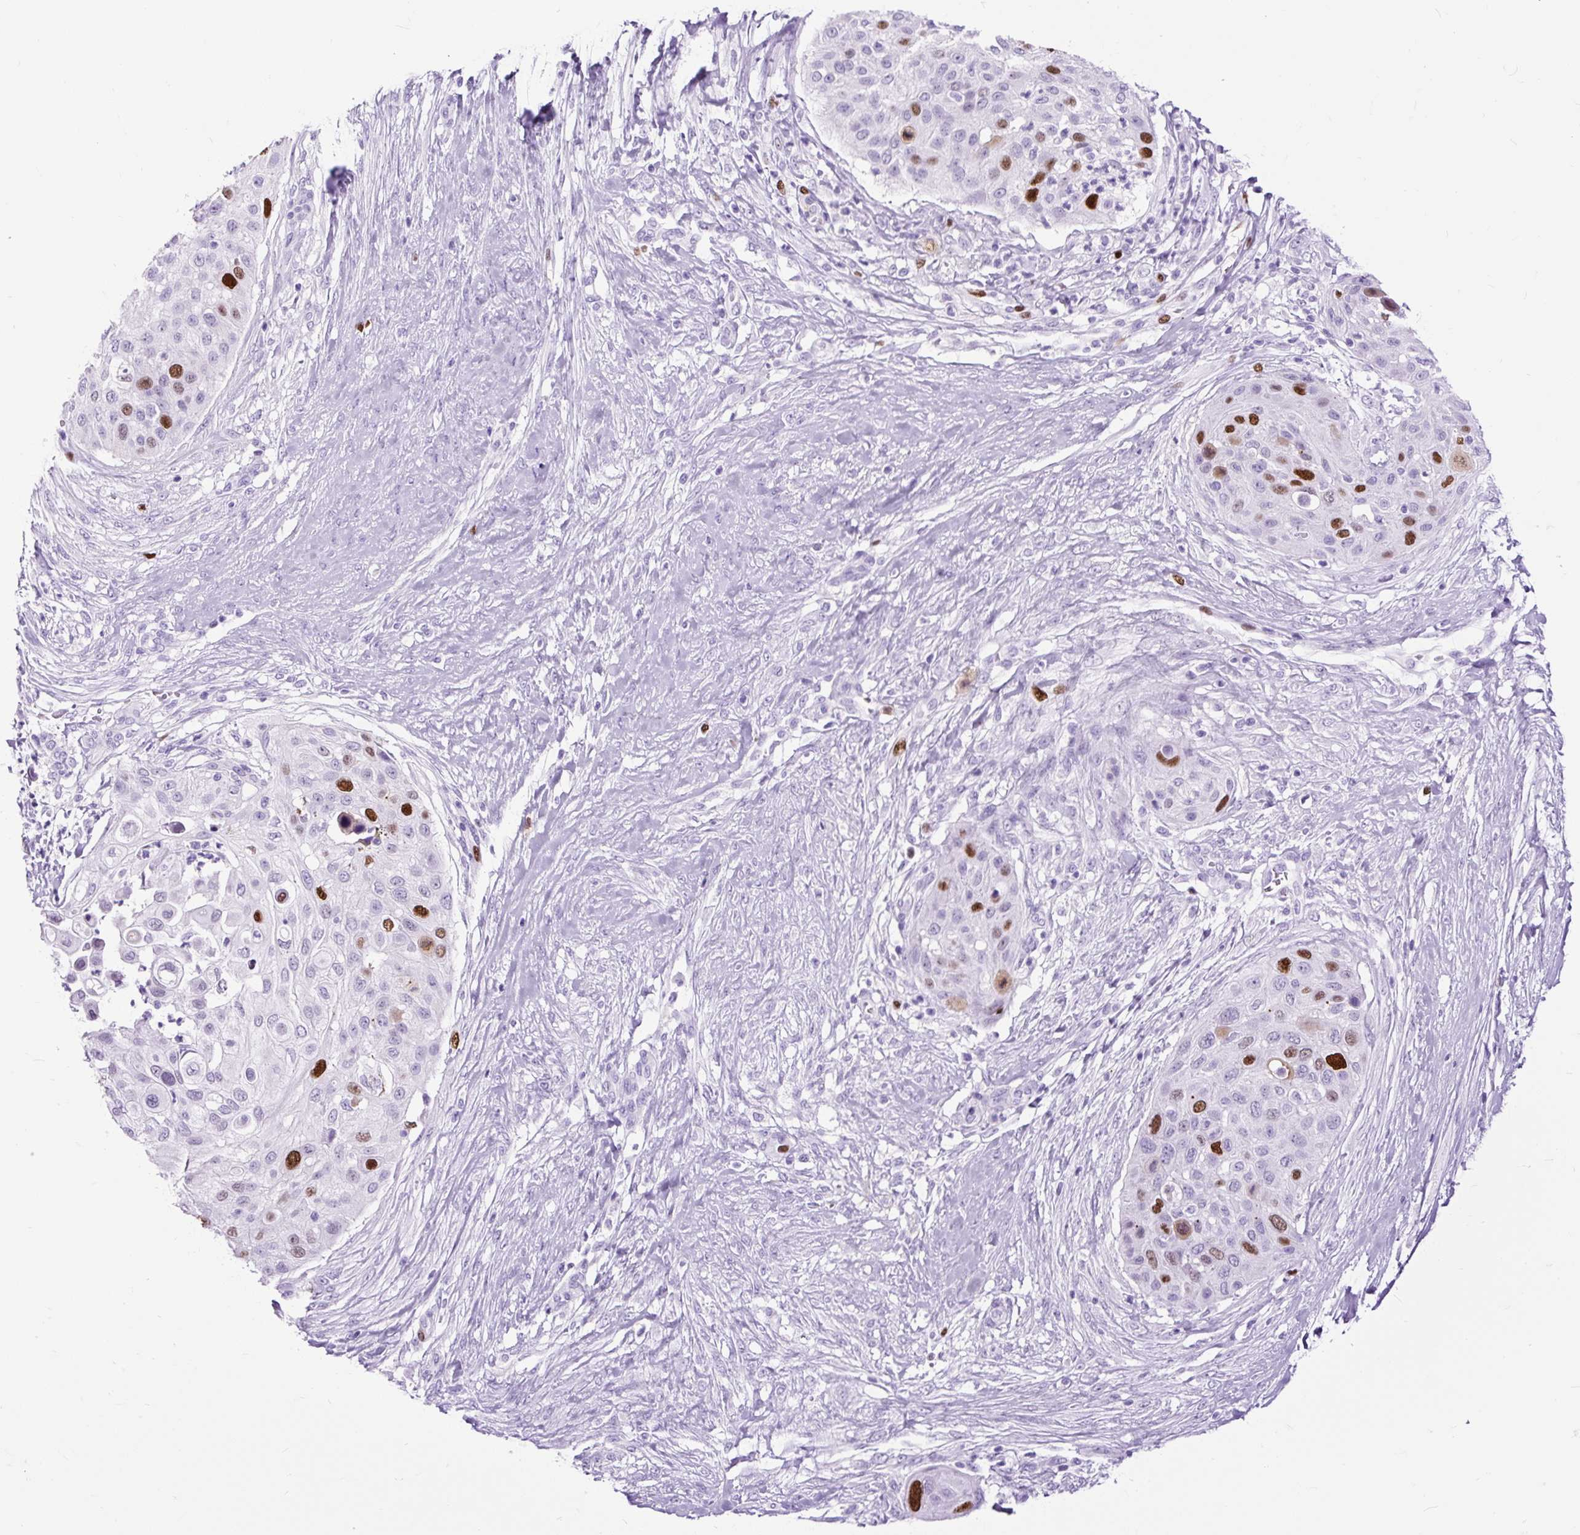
{"staining": {"intensity": "strong", "quantity": "<25%", "location": "nuclear"}, "tissue": "skin cancer", "cell_type": "Tumor cells", "image_type": "cancer", "snomed": [{"axis": "morphology", "description": "Squamous cell carcinoma, NOS"}, {"axis": "topography", "description": "Skin"}], "caption": "Immunohistochemistry (IHC) photomicrograph of neoplastic tissue: human skin cancer stained using immunohistochemistry demonstrates medium levels of strong protein expression localized specifically in the nuclear of tumor cells, appearing as a nuclear brown color.", "gene": "RACGAP1", "patient": {"sex": "female", "age": 87}}